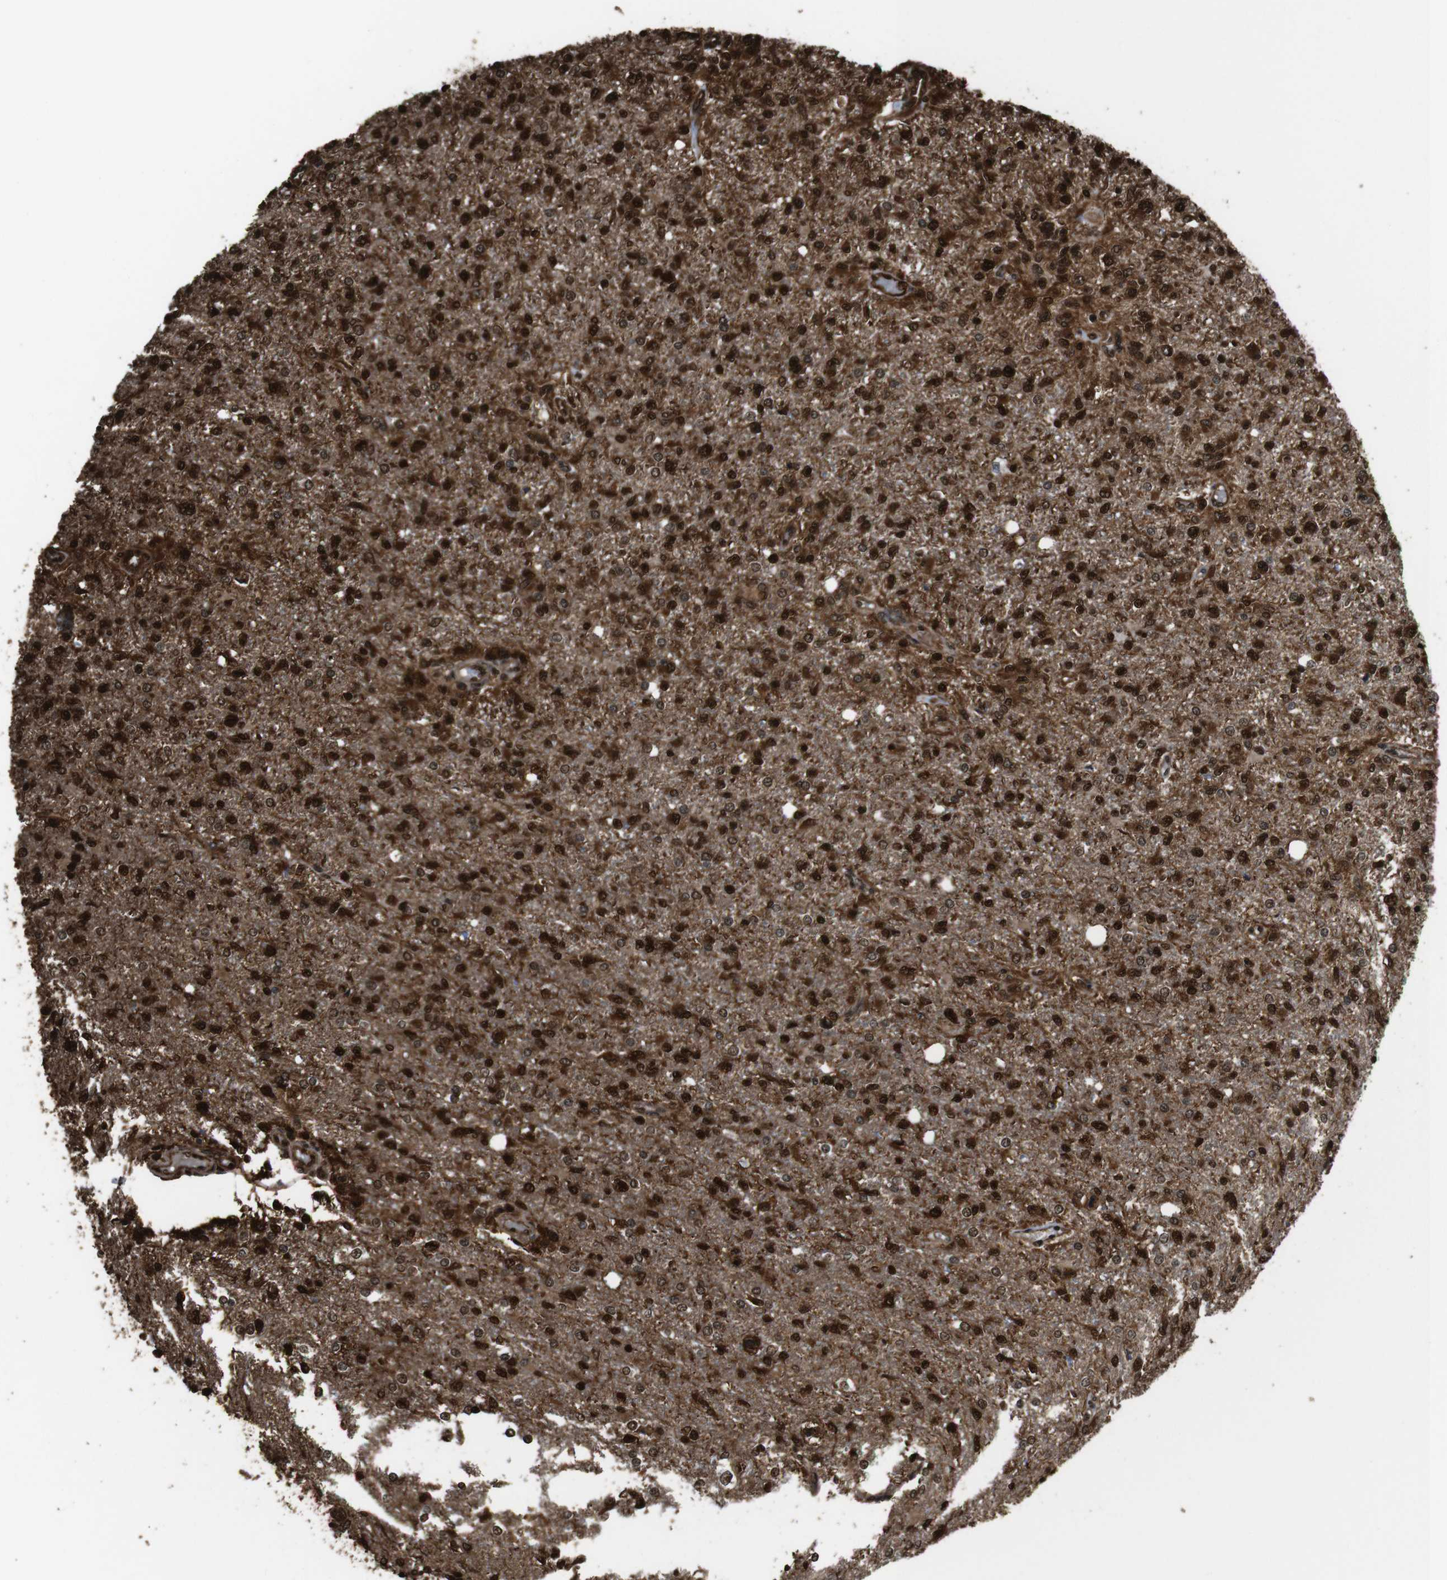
{"staining": {"intensity": "strong", "quantity": ">75%", "location": "cytoplasmic/membranous,nuclear"}, "tissue": "glioma", "cell_type": "Tumor cells", "image_type": "cancer", "snomed": [{"axis": "morphology", "description": "Glioma, malignant, High grade"}, {"axis": "topography", "description": "Cerebral cortex"}], "caption": "A brown stain shows strong cytoplasmic/membranous and nuclear expression of a protein in malignant high-grade glioma tumor cells.", "gene": "VCP", "patient": {"sex": "male", "age": 76}}